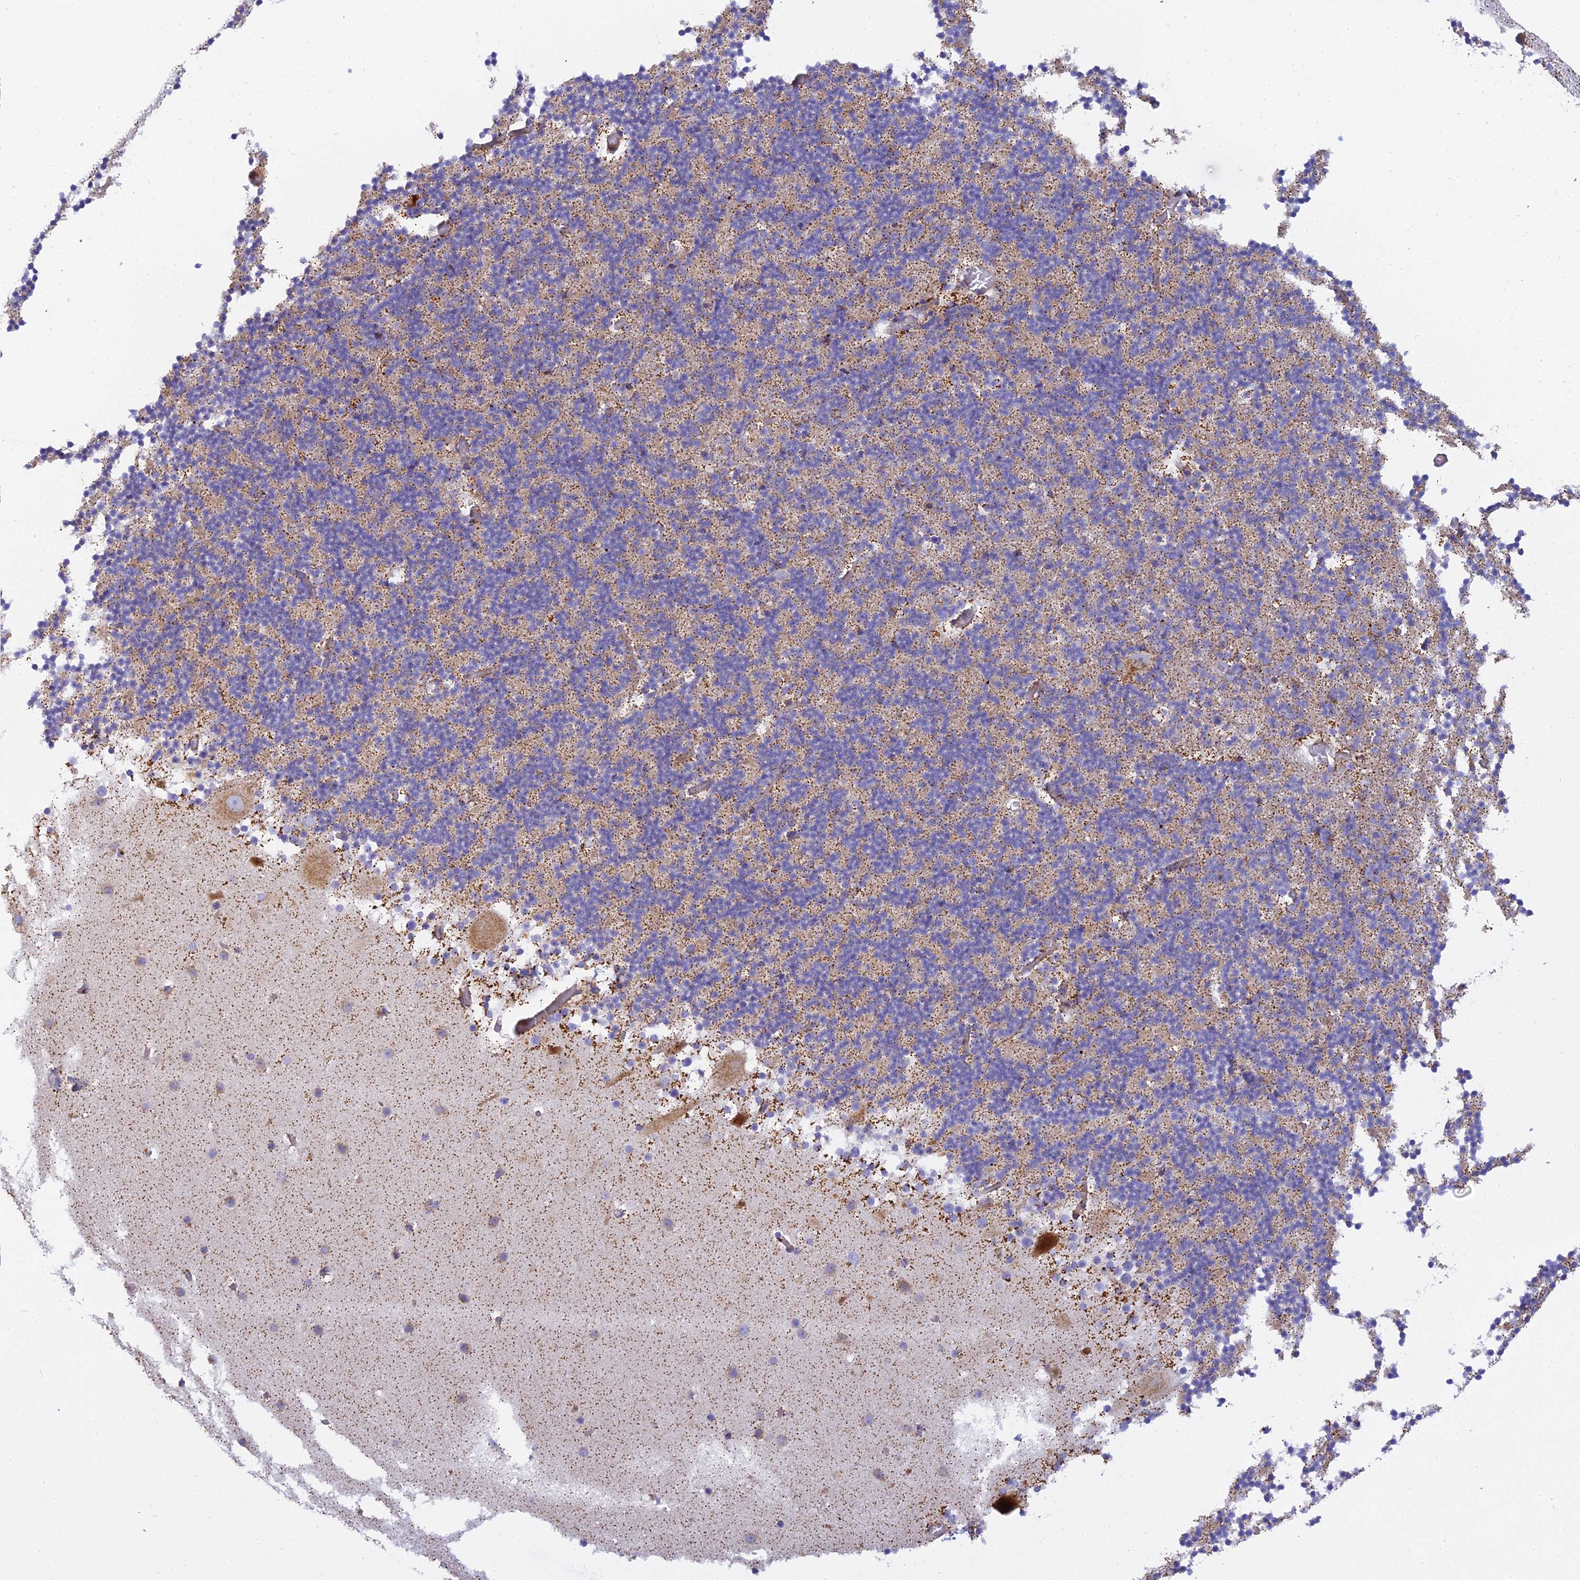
{"staining": {"intensity": "weak", "quantity": "25%-75%", "location": "cytoplasmic/membranous"}, "tissue": "cerebellum", "cell_type": "Cells in granular layer", "image_type": "normal", "snomed": [{"axis": "morphology", "description": "Normal tissue, NOS"}, {"axis": "topography", "description": "Cerebellum"}], "caption": "Brown immunohistochemical staining in normal cerebellum demonstrates weak cytoplasmic/membranous staining in about 25%-75% of cells in granular layer. (DAB = brown stain, brightfield microscopy at high magnification).", "gene": "CLCN7", "patient": {"sex": "male", "age": 57}}